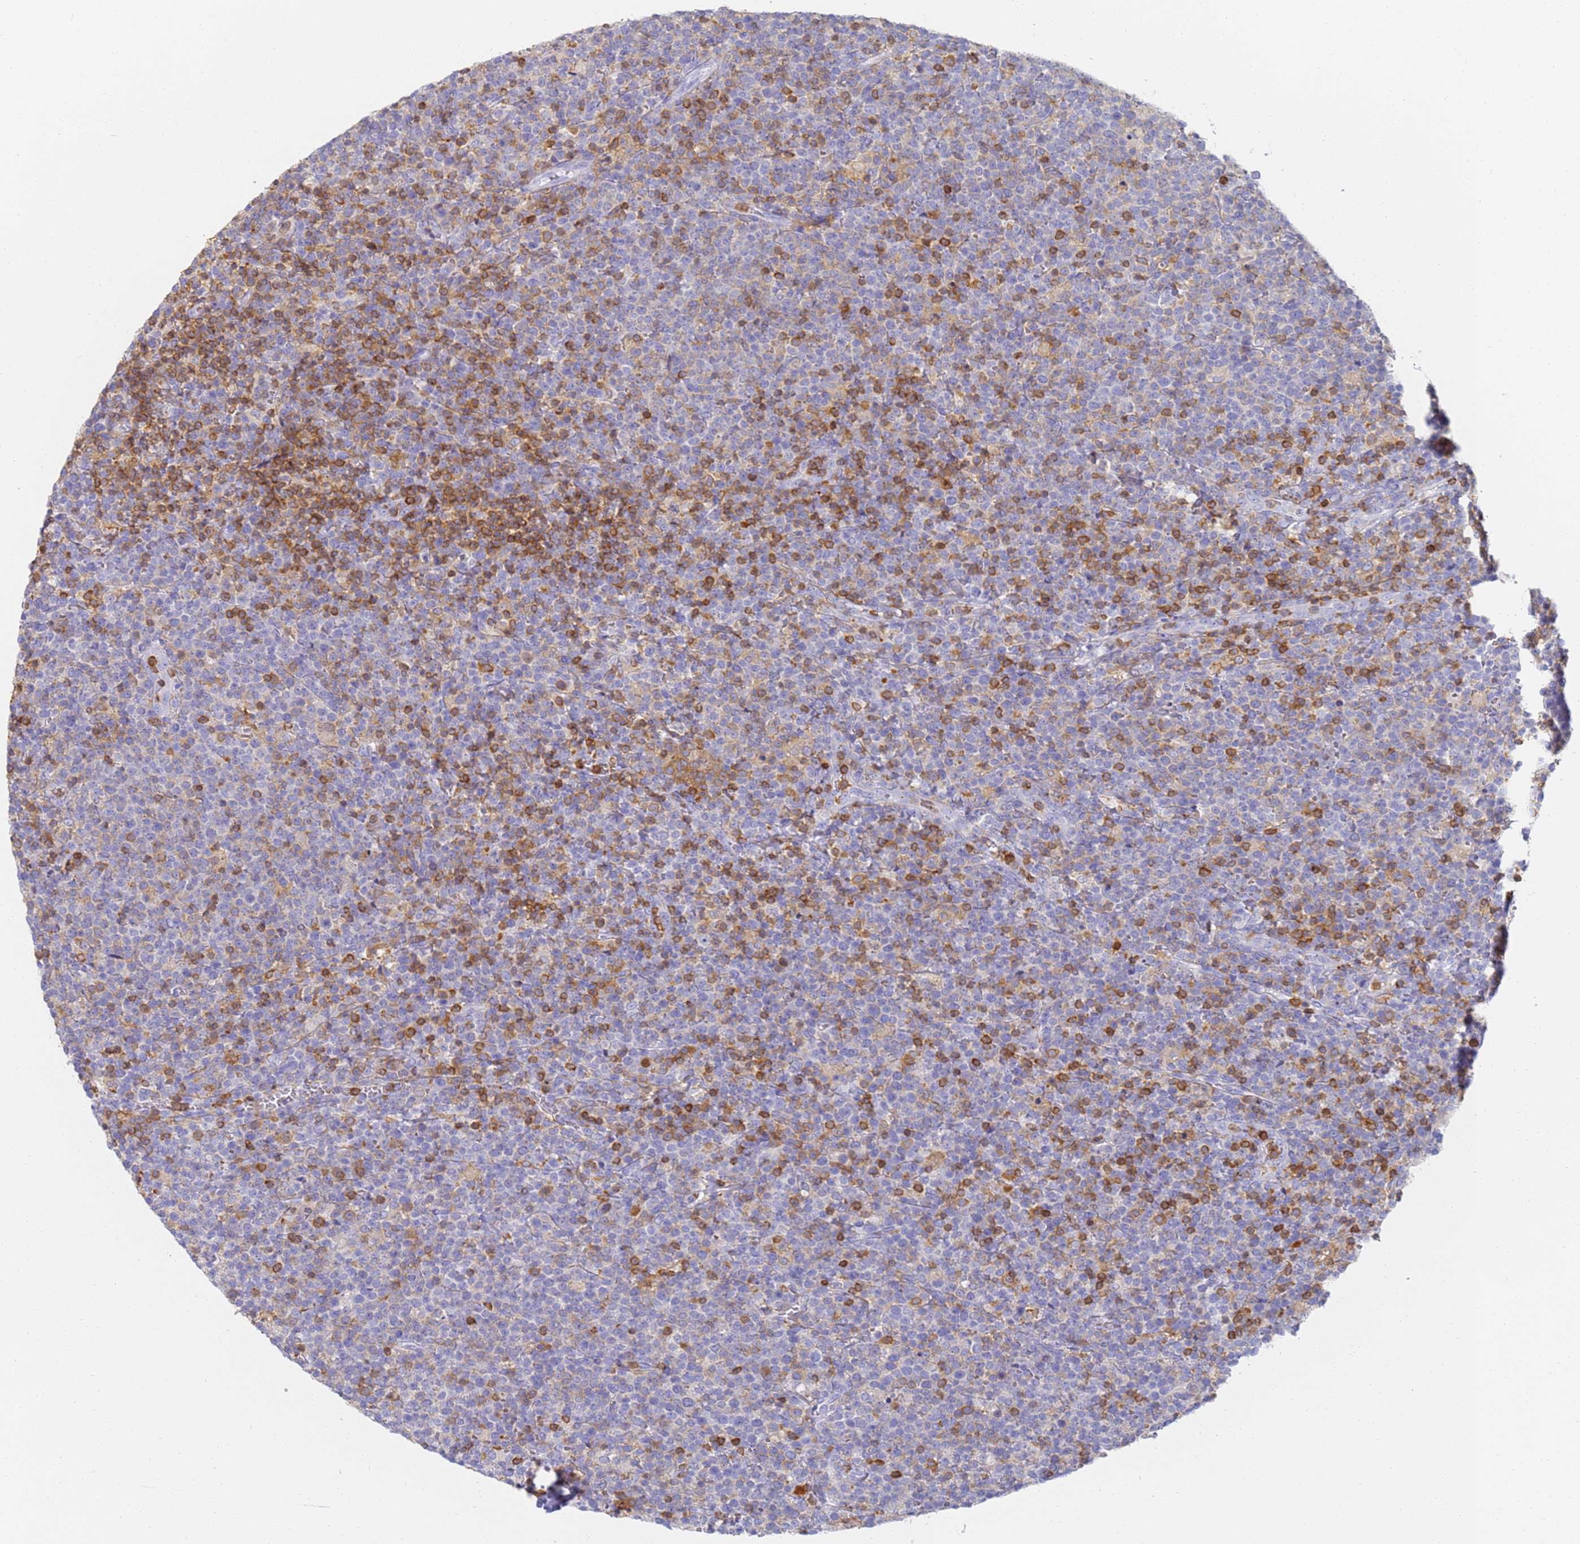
{"staining": {"intensity": "moderate", "quantity": "<25%", "location": "cytoplasmic/membranous"}, "tissue": "lymphoma", "cell_type": "Tumor cells", "image_type": "cancer", "snomed": [{"axis": "morphology", "description": "Malignant lymphoma, non-Hodgkin's type, High grade"}, {"axis": "topography", "description": "Lymph node"}], "caption": "This photomicrograph demonstrates immunohistochemistry (IHC) staining of human lymphoma, with low moderate cytoplasmic/membranous positivity in approximately <25% of tumor cells.", "gene": "BIN2", "patient": {"sex": "male", "age": 61}}